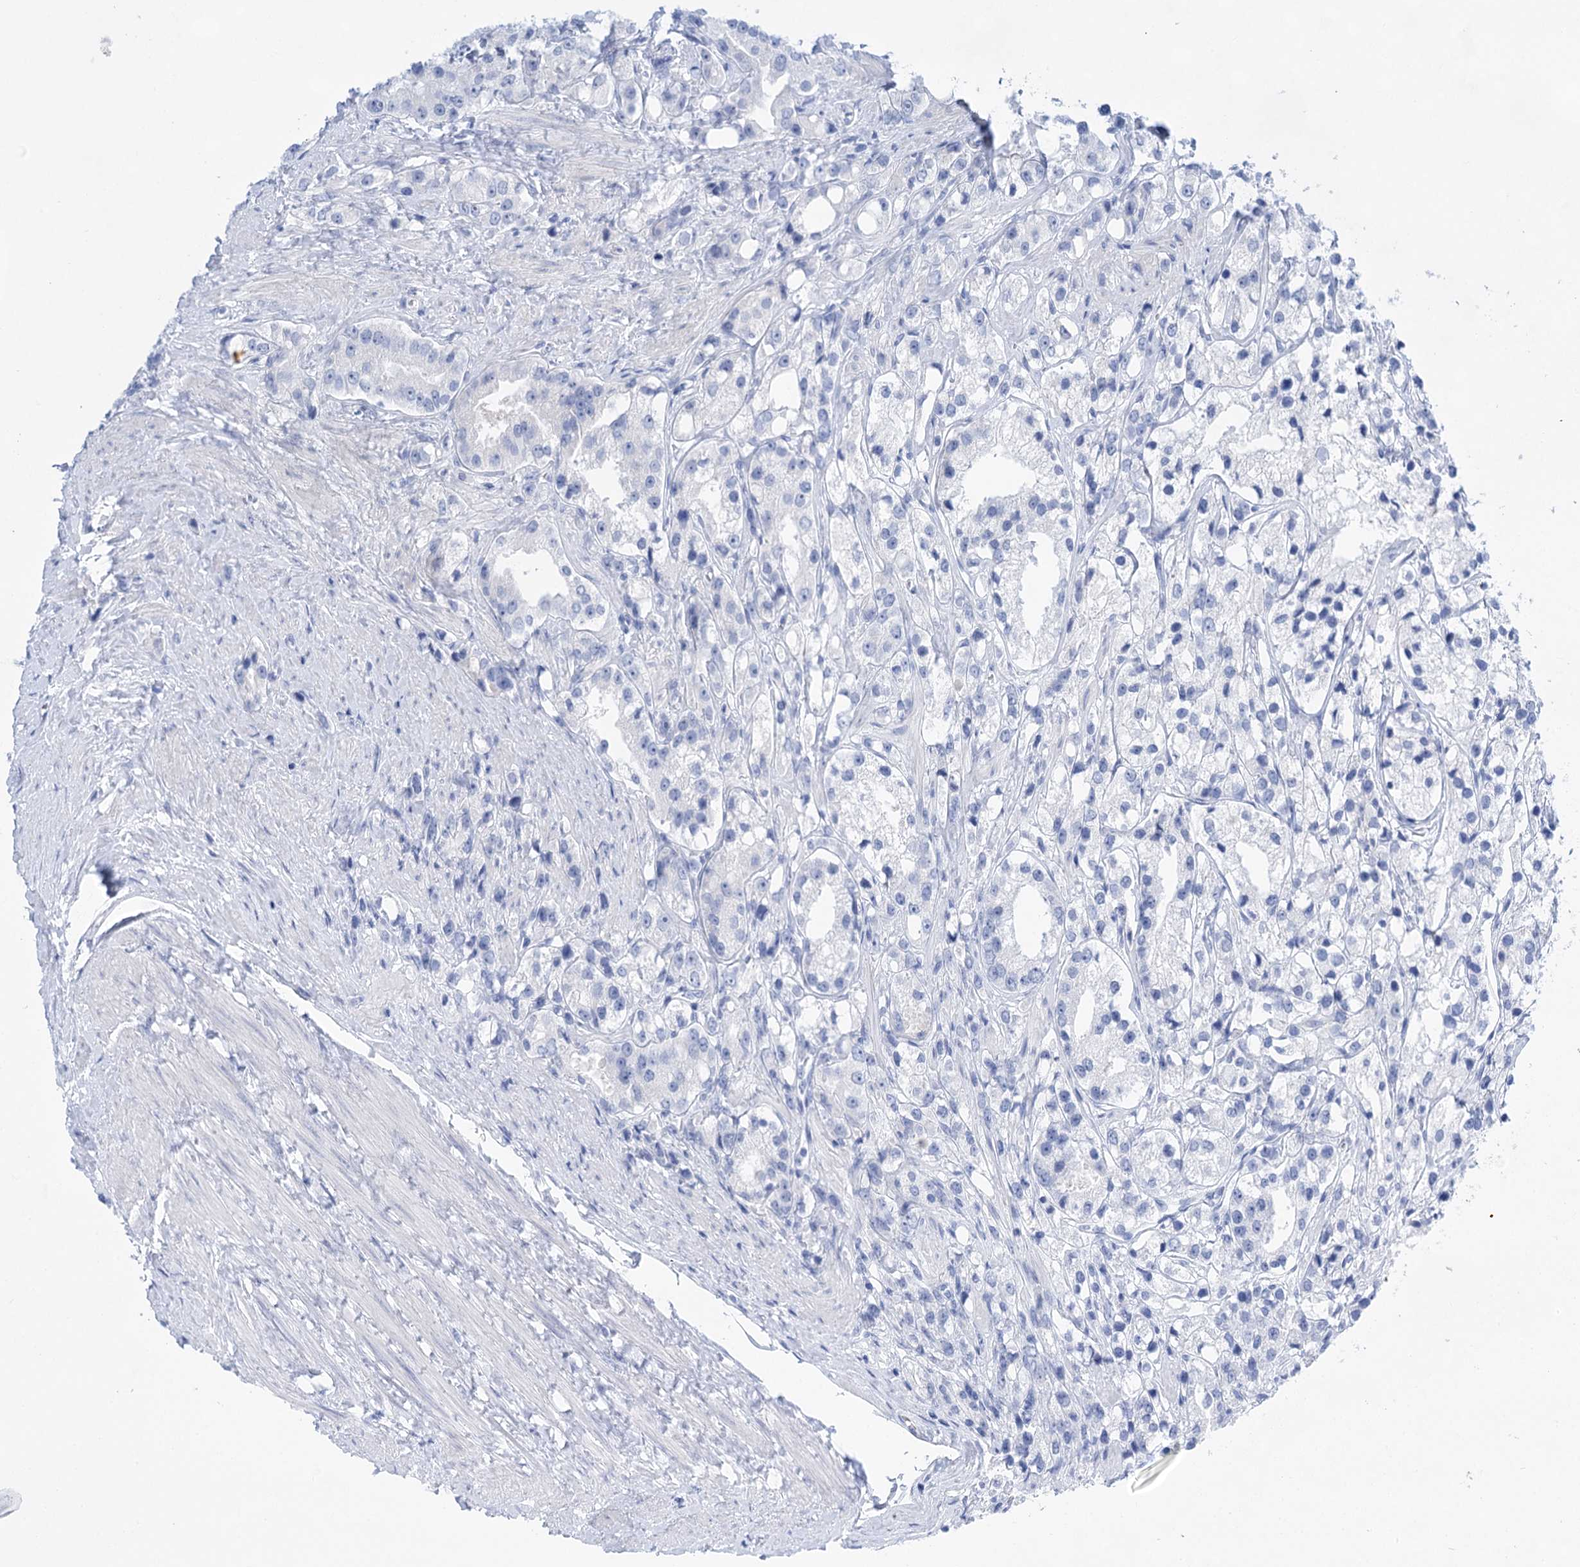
{"staining": {"intensity": "negative", "quantity": "none", "location": "none"}, "tissue": "prostate cancer", "cell_type": "Tumor cells", "image_type": "cancer", "snomed": [{"axis": "morphology", "description": "Adenocarcinoma, NOS"}, {"axis": "topography", "description": "Prostate"}], "caption": "DAB immunohistochemical staining of prostate cancer (adenocarcinoma) exhibits no significant positivity in tumor cells.", "gene": "LALBA", "patient": {"sex": "male", "age": 79}}